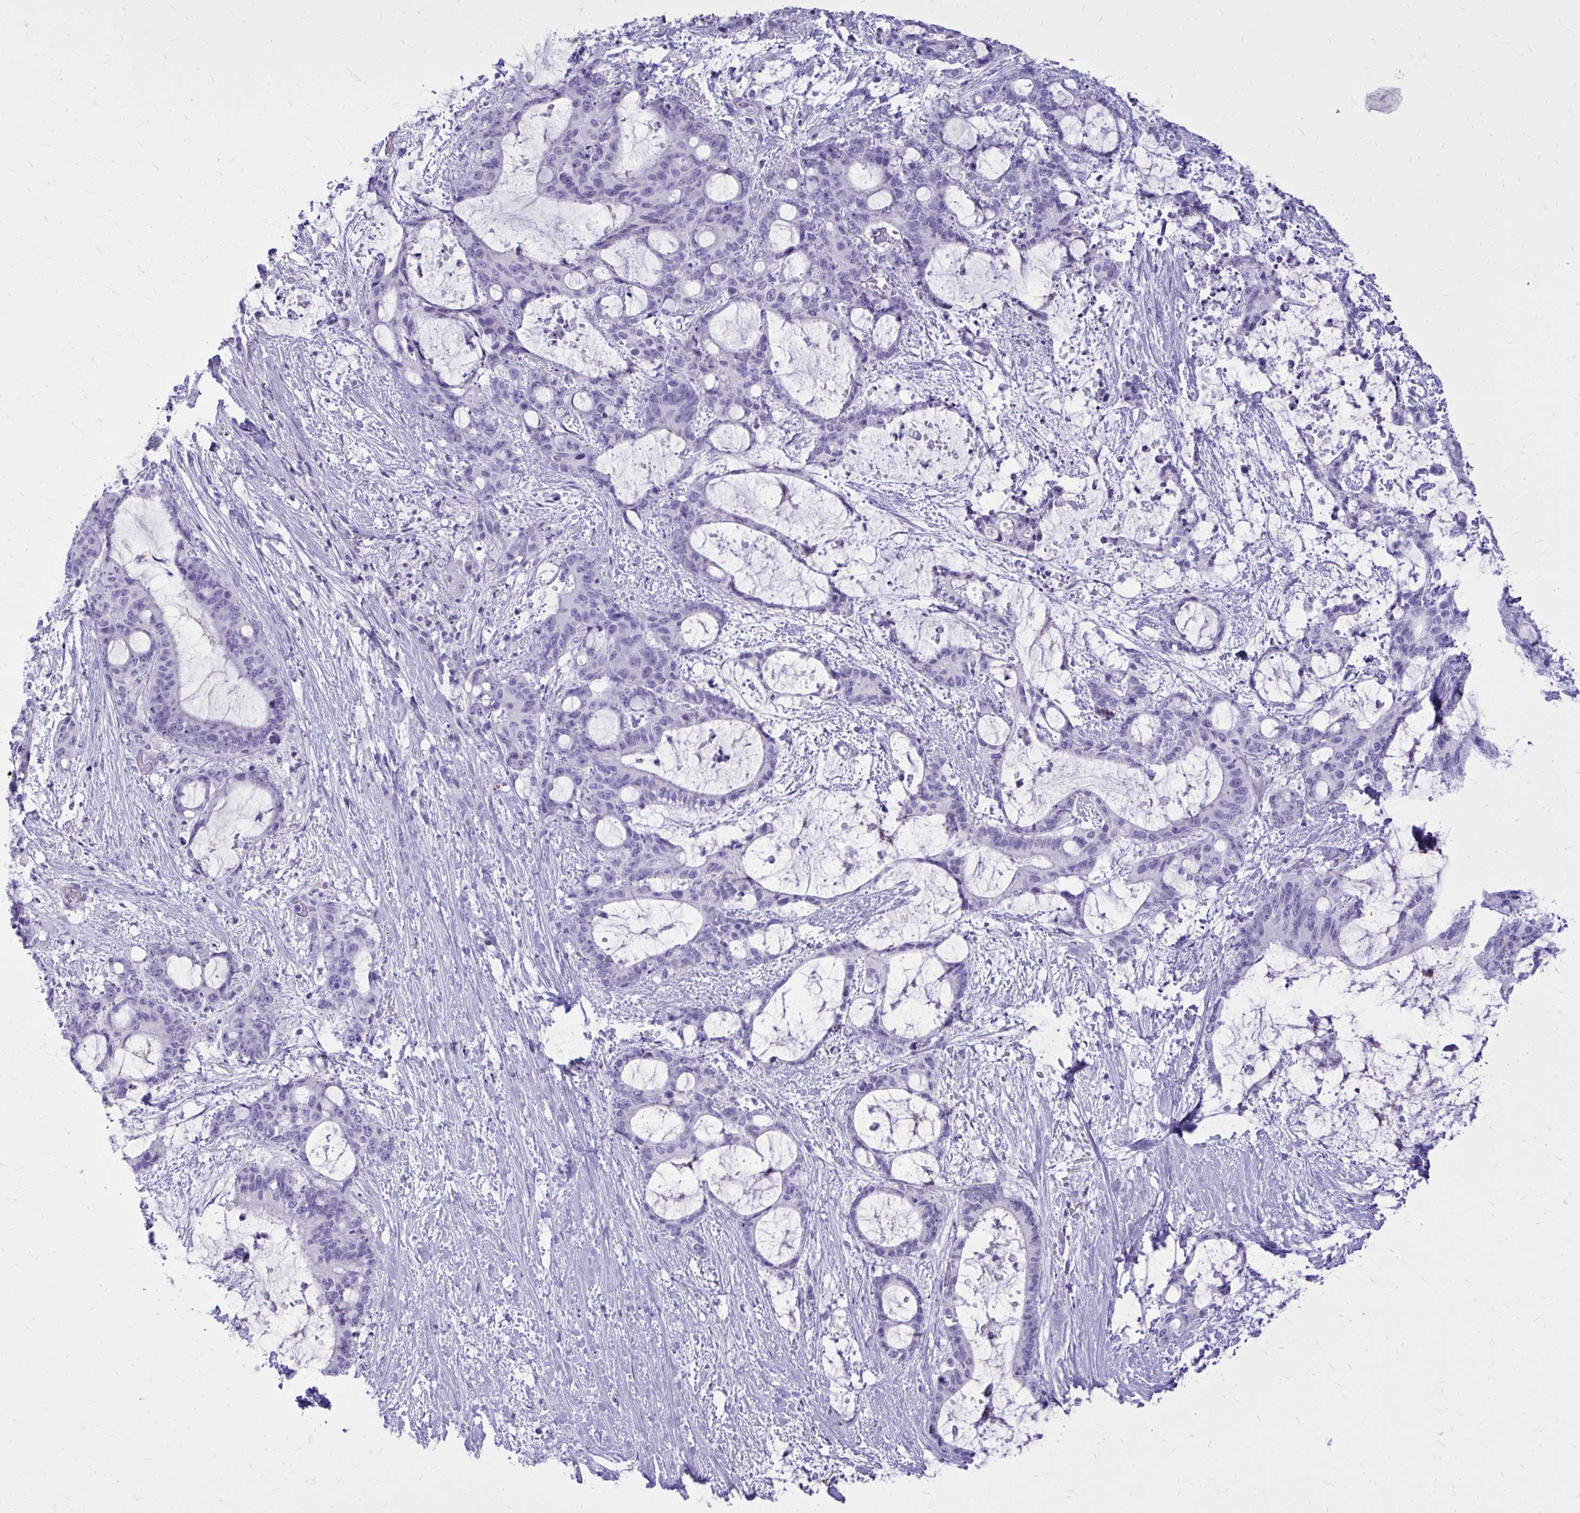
{"staining": {"intensity": "negative", "quantity": "none", "location": "none"}, "tissue": "liver cancer", "cell_type": "Tumor cells", "image_type": "cancer", "snomed": [{"axis": "morphology", "description": "Normal tissue, NOS"}, {"axis": "morphology", "description": "Cholangiocarcinoma"}, {"axis": "topography", "description": "Liver"}, {"axis": "topography", "description": "Peripheral nerve tissue"}], "caption": "An immunohistochemistry (IHC) histopathology image of cholangiocarcinoma (liver) is shown. There is no staining in tumor cells of cholangiocarcinoma (liver).", "gene": "BCL6B", "patient": {"sex": "female", "age": 73}}